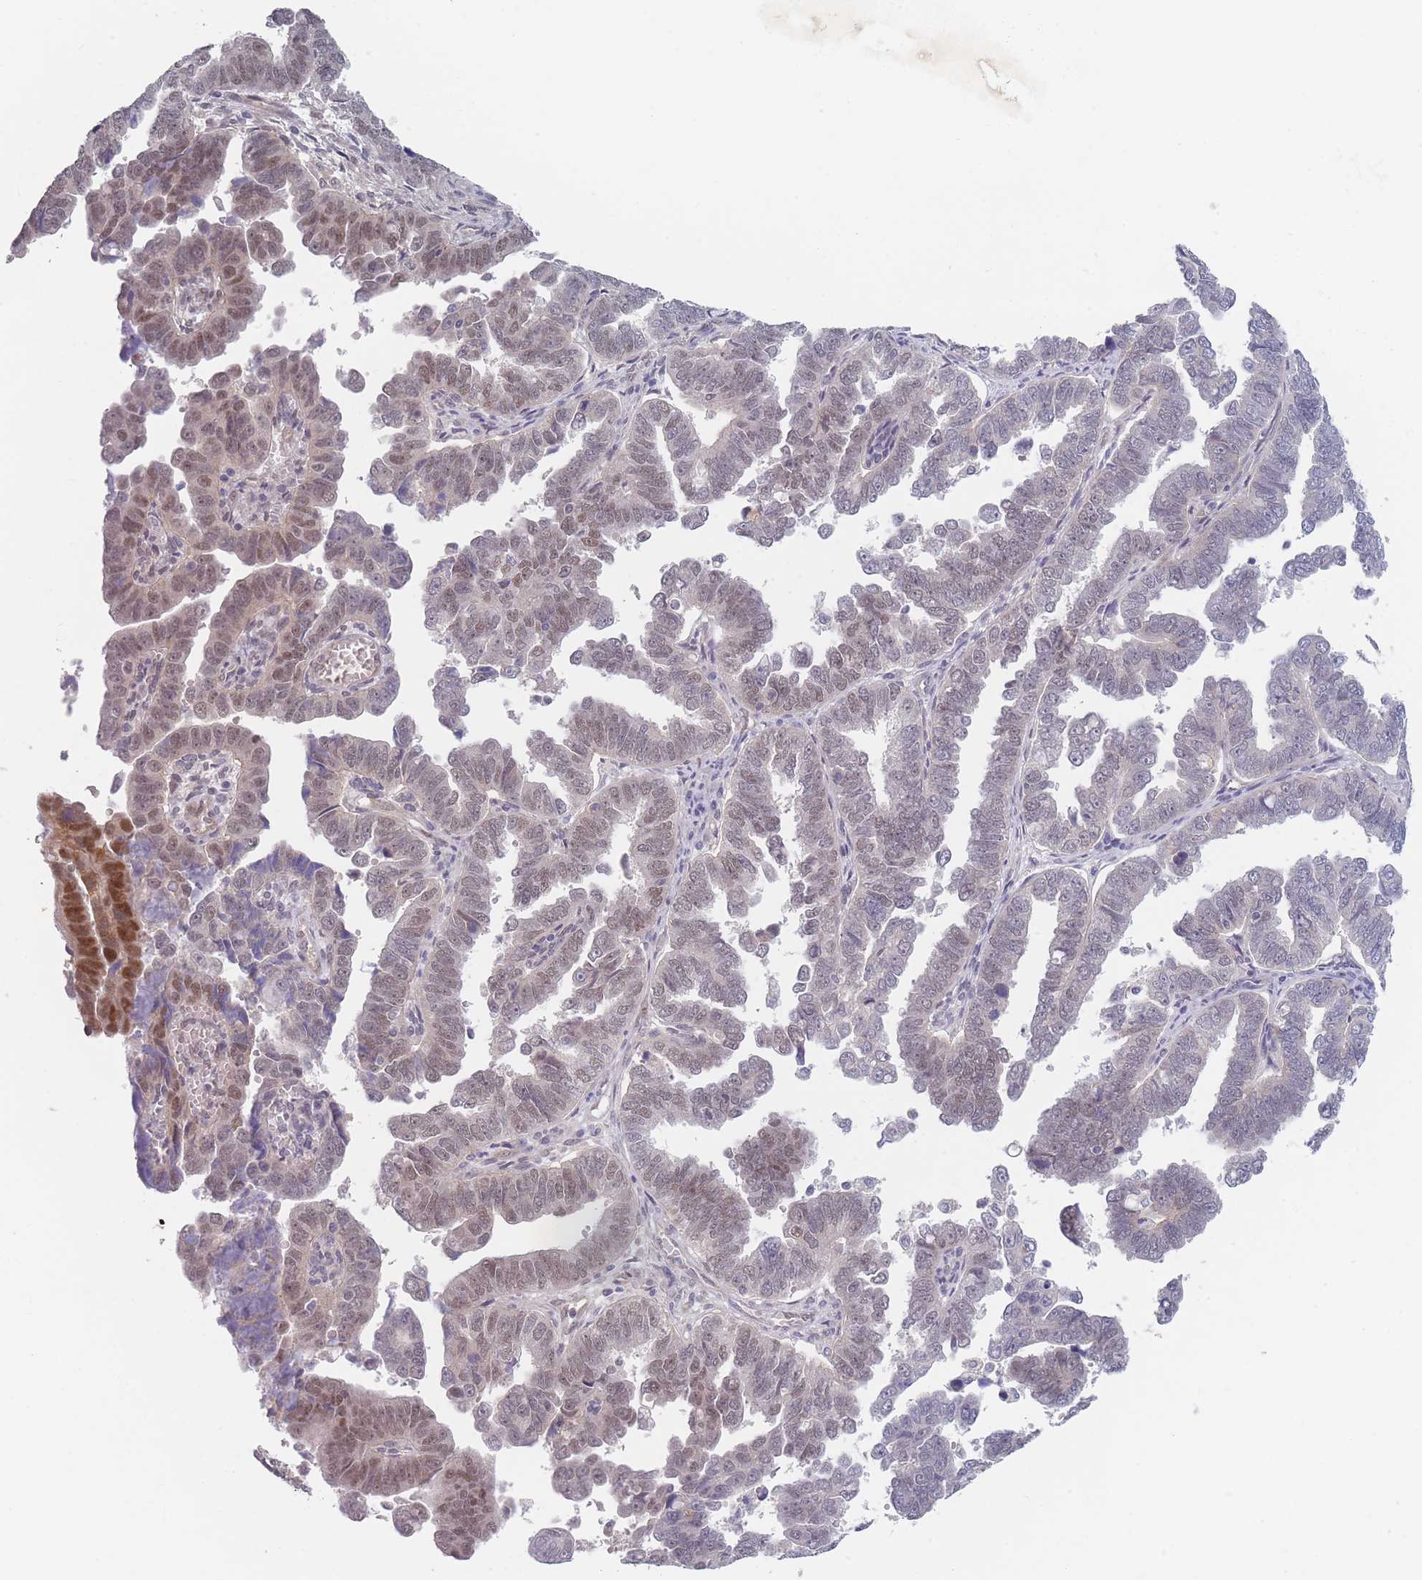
{"staining": {"intensity": "weak", "quantity": "25%-75%", "location": "nuclear"}, "tissue": "endometrial cancer", "cell_type": "Tumor cells", "image_type": "cancer", "snomed": [{"axis": "morphology", "description": "Adenocarcinoma, NOS"}, {"axis": "topography", "description": "Endometrium"}], "caption": "Protein expression analysis of endometrial cancer displays weak nuclear expression in about 25%-75% of tumor cells. (DAB IHC, brown staining for protein, blue staining for nuclei).", "gene": "ANKRD10", "patient": {"sex": "female", "age": 75}}